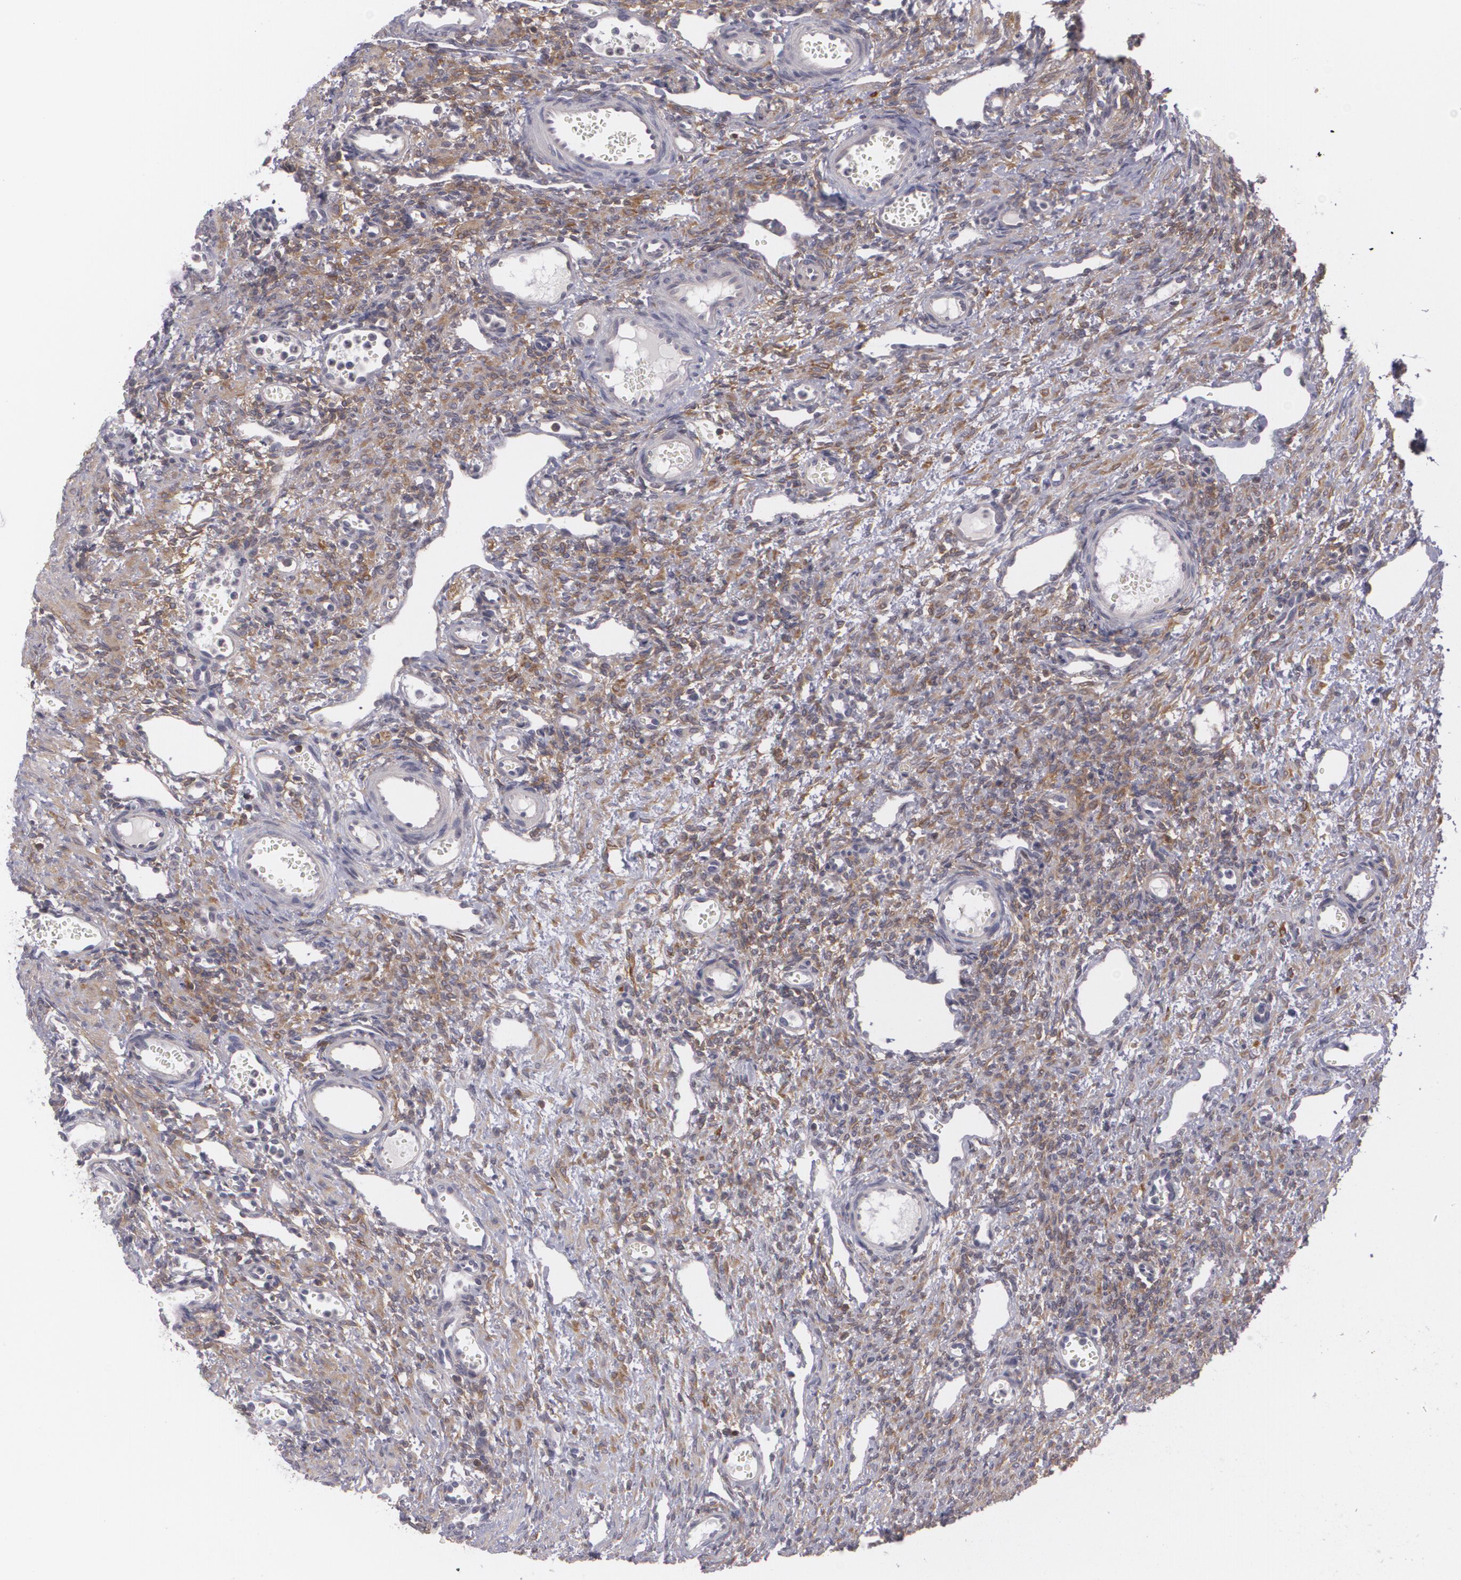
{"staining": {"intensity": "weak", "quantity": "25%-75%", "location": "cytoplasmic/membranous"}, "tissue": "ovary", "cell_type": "Ovarian stroma cells", "image_type": "normal", "snomed": [{"axis": "morphology", "description": "Normal tissue, NOS"}, {"axis": "topography", "description": "Ovary"}], "caption": "The micrograph displays staining of benign ovary, revealing weak cytoplasmic/membranous protein expression (brown color) within ovarian stroma cells.", "gene": "BIN1", "patient": {"sex": "female", "age": 33}}